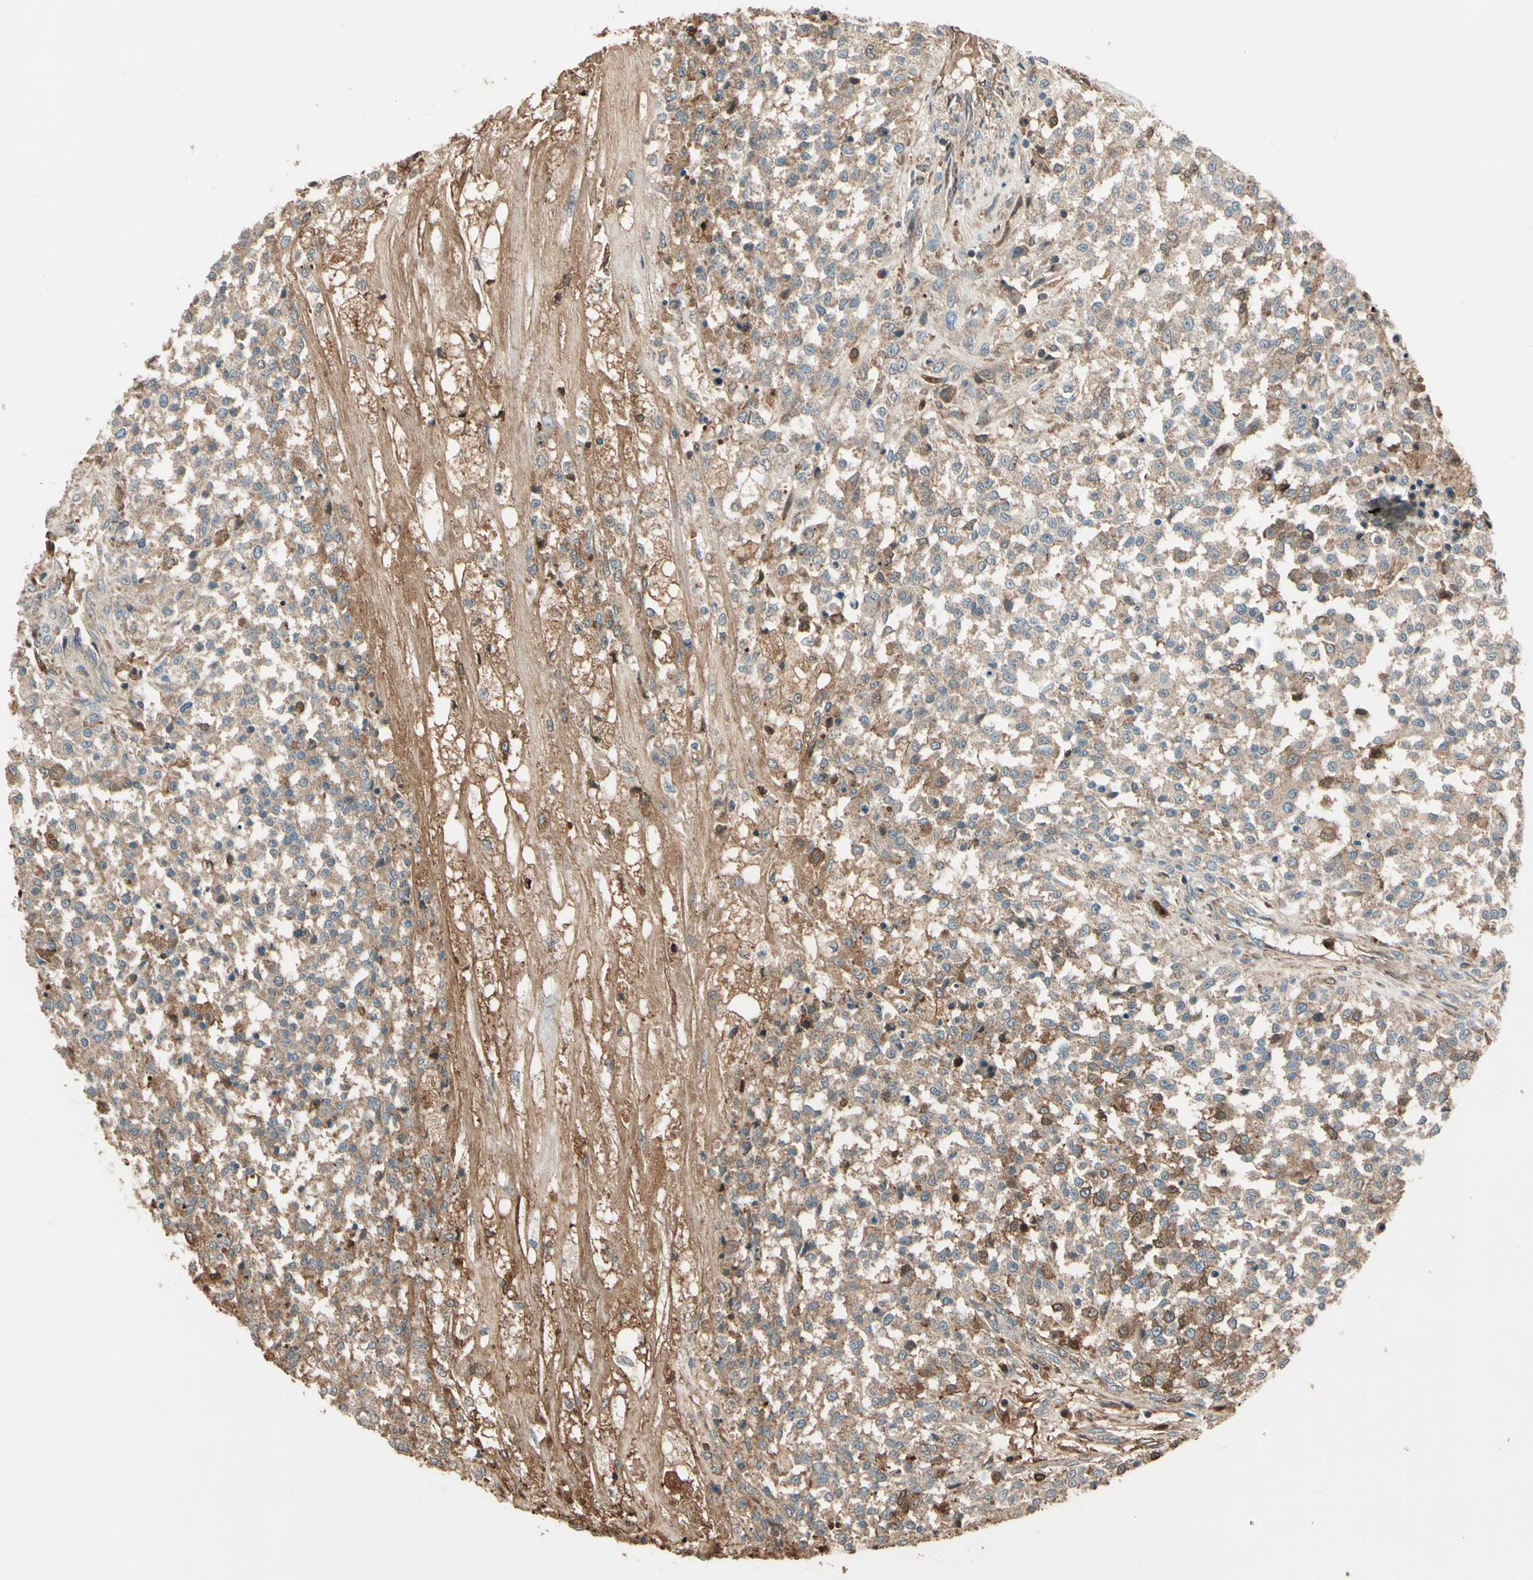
{"staining": {"intensity": "weak", "quantity": ">75%", "location": "cytoplasmic/membranous"}, "tissue": "testis cancer", "cell_type": "Tumor cells", "image_type": "cancer", "snomed": [{"axis": "morphology", "description": "Seminoma, NOS"}, {"axis": "topography", "description": "Testis"}], "caption": "Brown immunohistochemical staining in testis seminoma demonstrates weak cytoplasmic/membranous staining in approximately >75% of tumor cells. (Brightfield microscopy of DAB IHC at high magnification).", "gene": "STX11", "patient": {"sex": "male", "age": 59}}